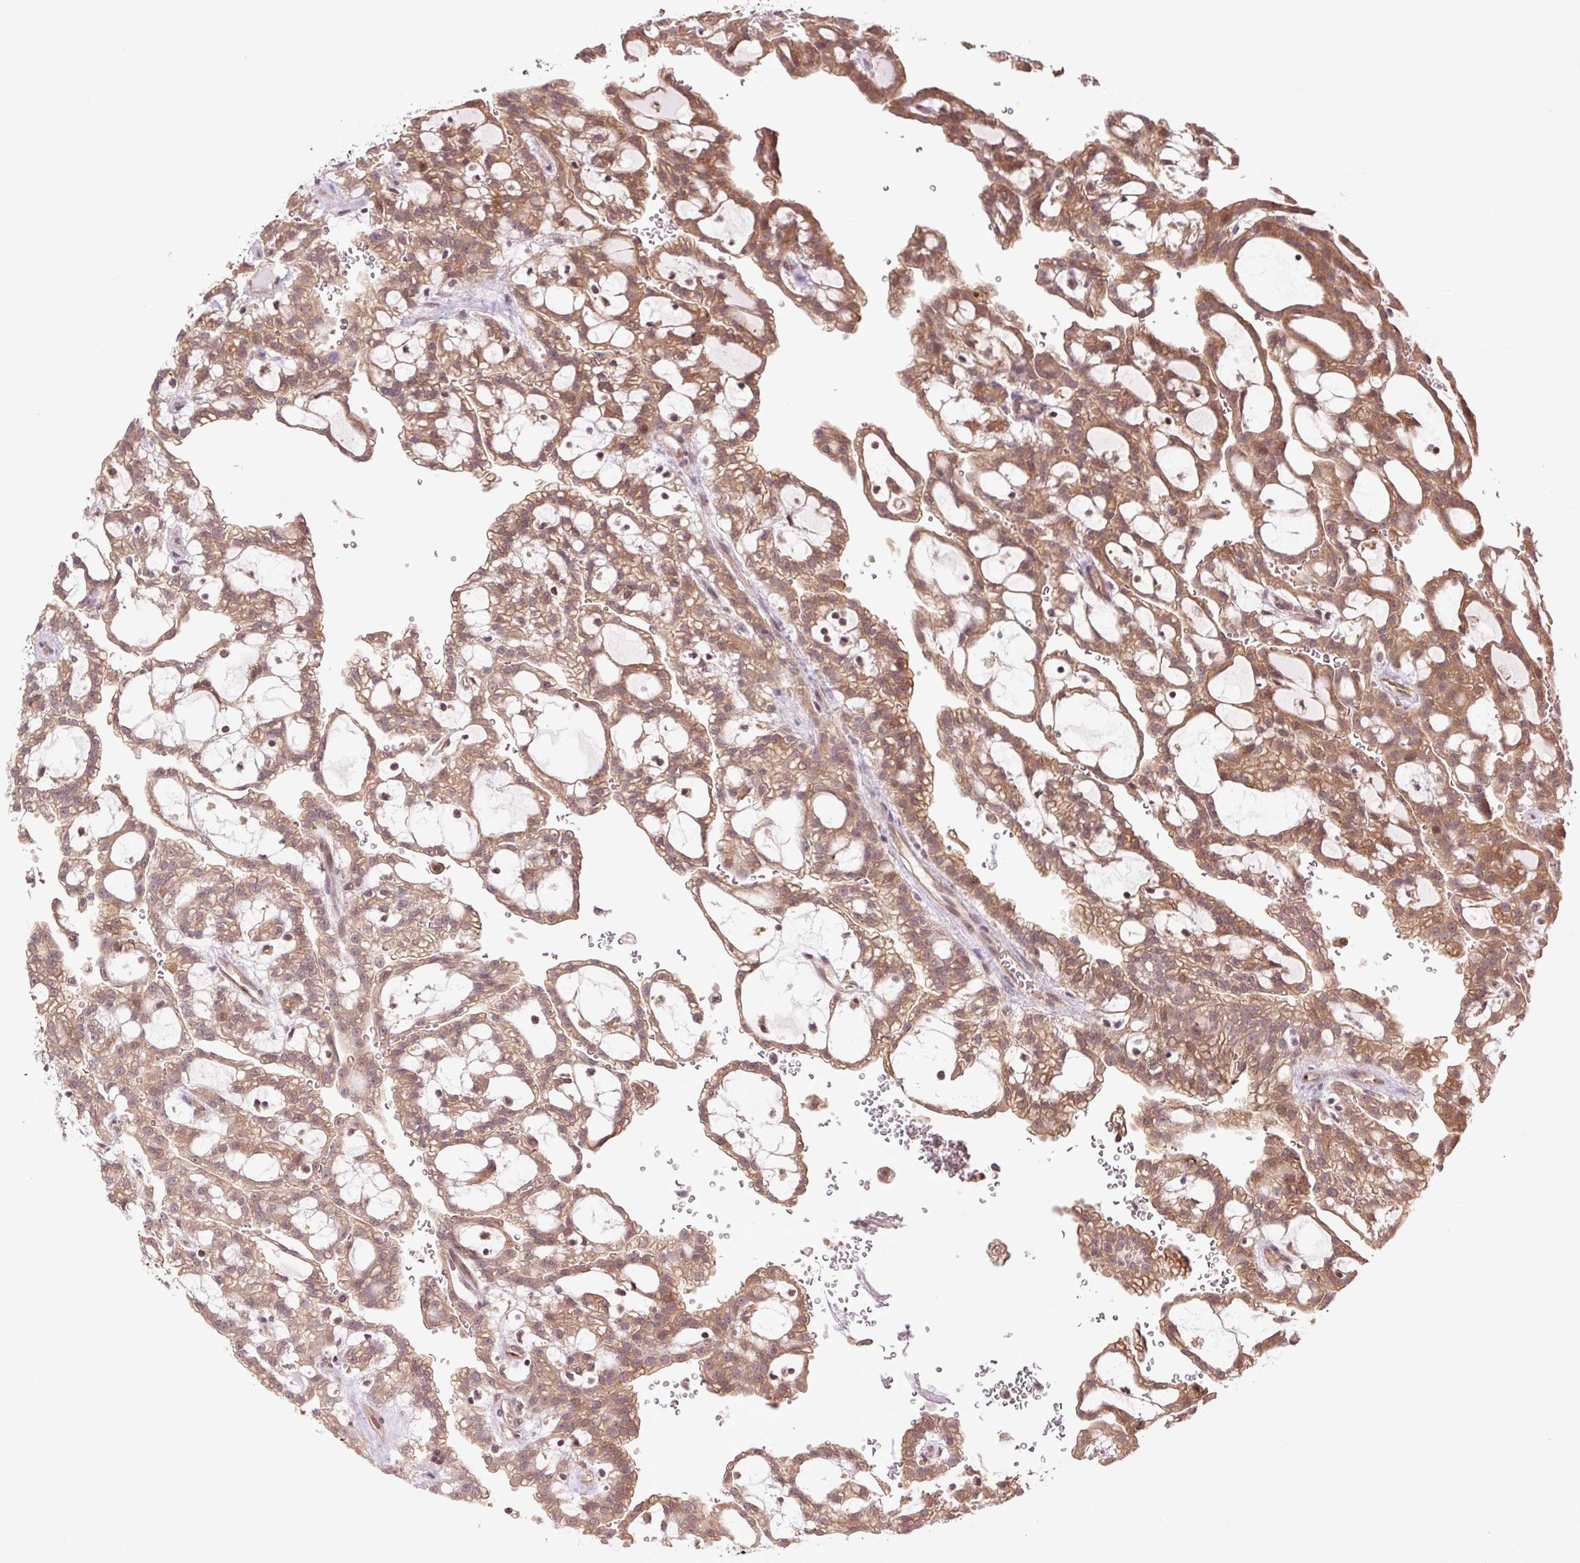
{"staining": {"intensity": "moderate", "quantity": ">75%", "location": "cytoplasmic/membranous"}, "tissue": "renal cancer", "cell_type": "Tumor cells", "image_type": "cancer", "snomed": [{"axis": "morphology", "description": "Adenocarcinoma, NOS"}, {"axis": "topography", "description": "Kidney"}], "caption": "DAB immunohistochemical staining of renal adenocarcinoma exhibits moderate cytoplasmic/membranous protein staining in approximately >75% of tumor cells.", "gene": "TPT1", "patient": {"sex": "male", "age": 63}}